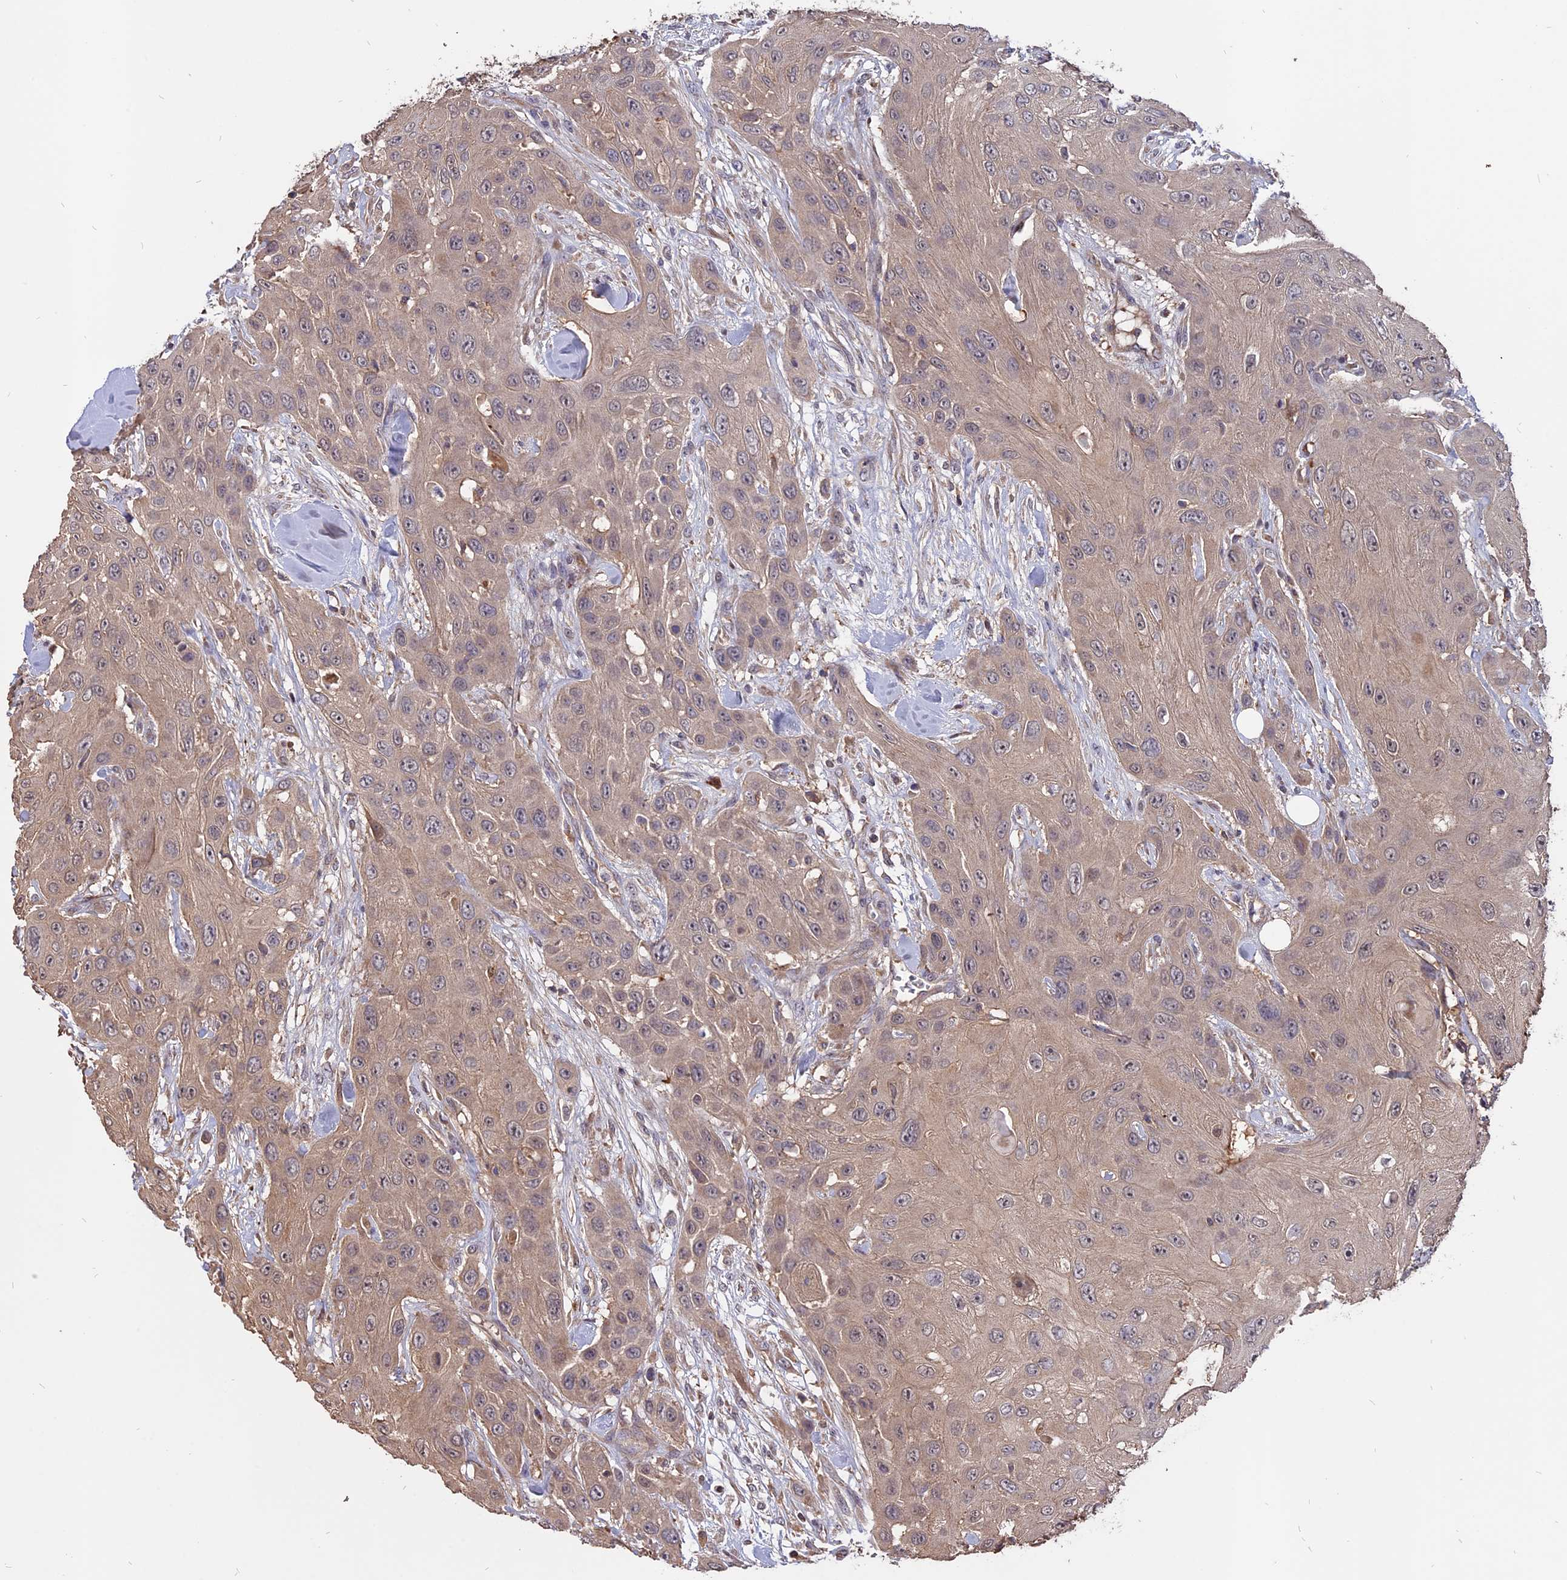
{"staining": {"intensity": "weak", "quantity": ">75%", "location": "cytoplasmic/membranous"}, "tissue": "head and neck cancer", "cell_type": "Tumor cells", "image_type": "cancer", "snomed": [{"axis": "morphology", "description": "Squamous cell carcinoma, NOS"}, {"axis": "topography", "description": "Head-Neck"}], "caption": "A brown stain shows weak cytoplasmic/membranous expression of a protein in human squamous cell carcinoma (head and neck) tumor cells.", "gene": "CARMIL2", "patient": {"sex": "male", "age": 81}}